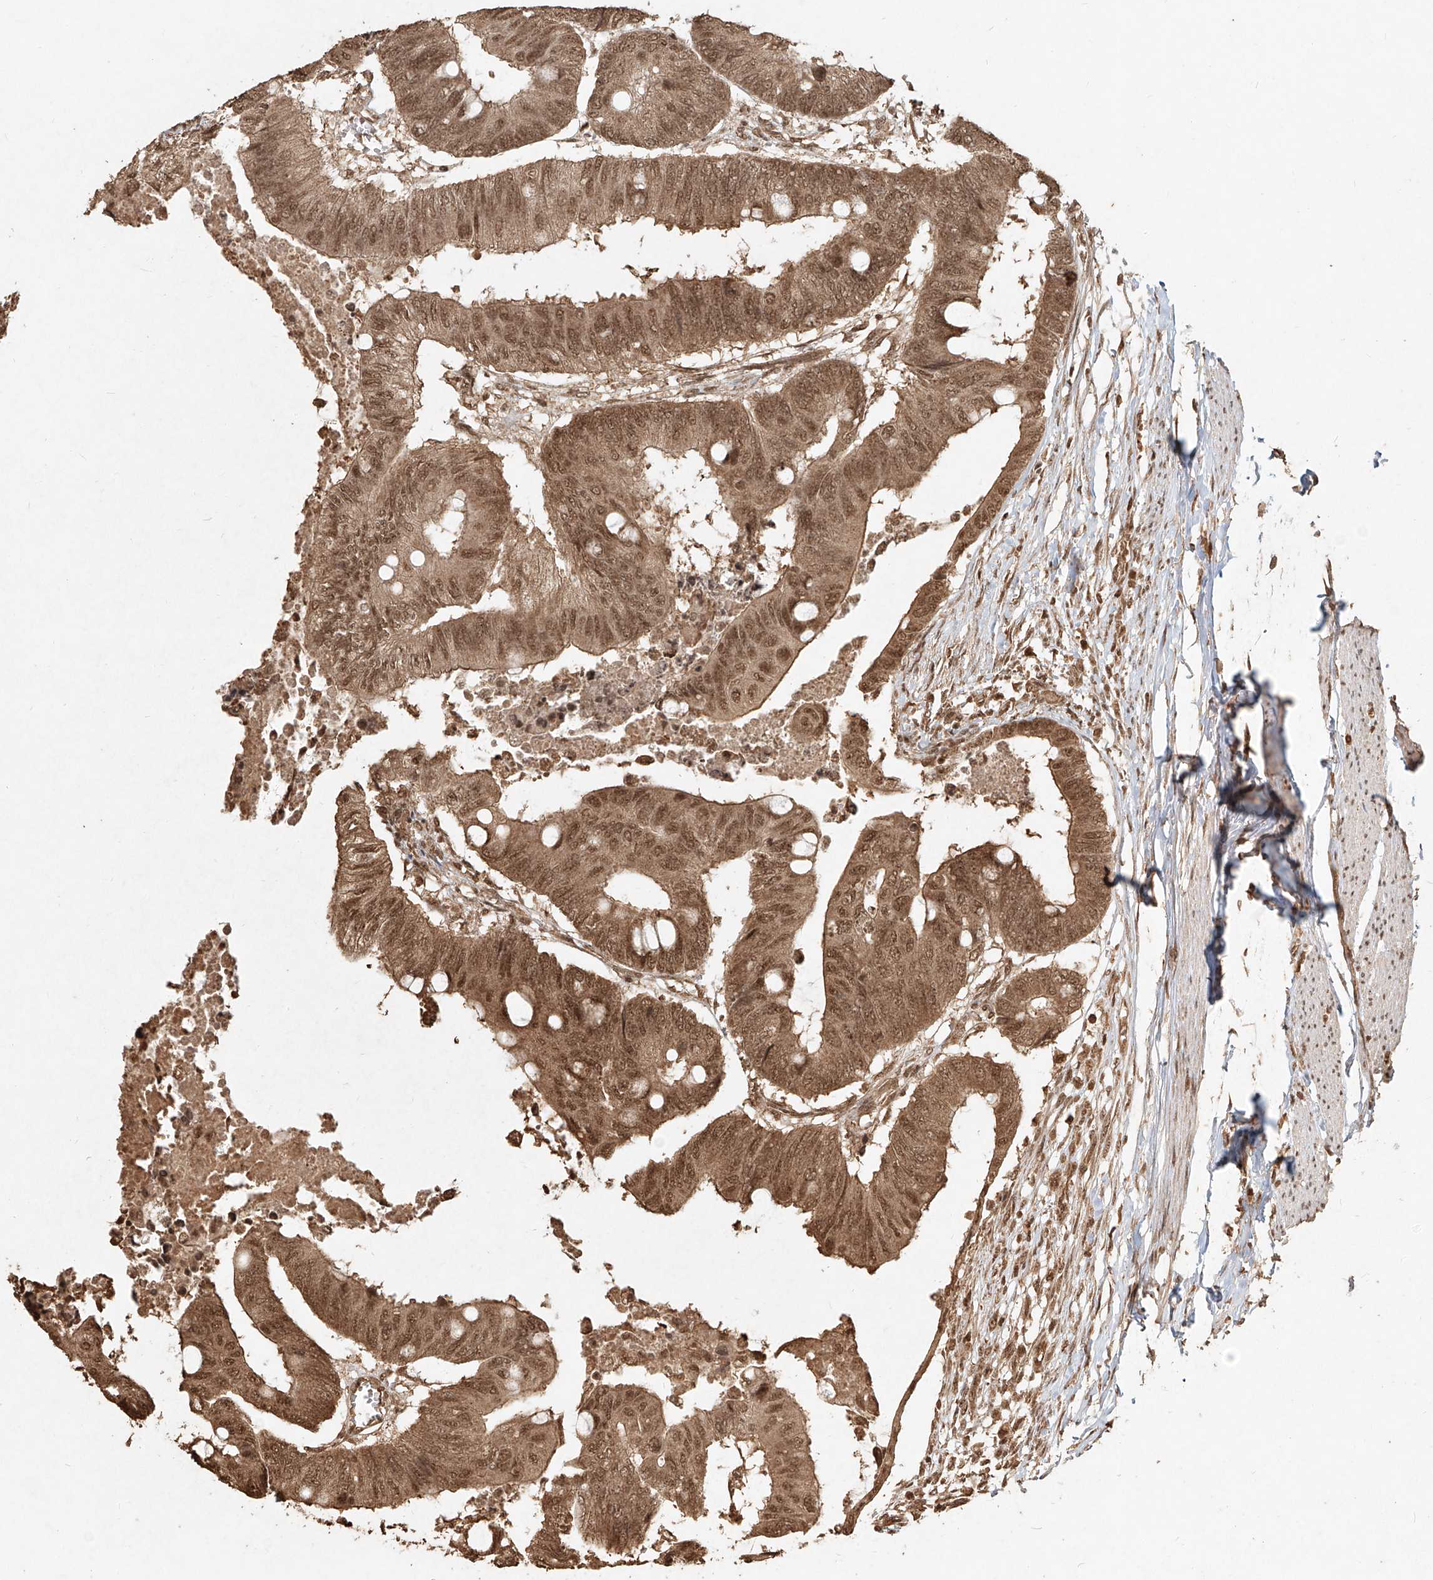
{"staining": {"intensity": "moderate", "quantity": ">75%", "location": "cytoplasmic/membranous,nuclear"}, "tissue": "colorectal cancer", "cell_type": "Tumor cells", "image_type": "cancer", "snomed": [{"axis": "morphology", "description": "Normal tissue, NOS"}, {"axis": "morphology", "description": "Adenocarcinoma, NOS"}, {"axis": "topography", "description": "Rectum"}, {"axis": "topography", "description": "Peripheral nerve tissue"}], "caption": "Human adenocarcinoma (colorectal) stained with a protein marker displays moderate staining in tumor cells.", "gene": "UBE2K", "patient": {"sex": "male", "age": 92}}